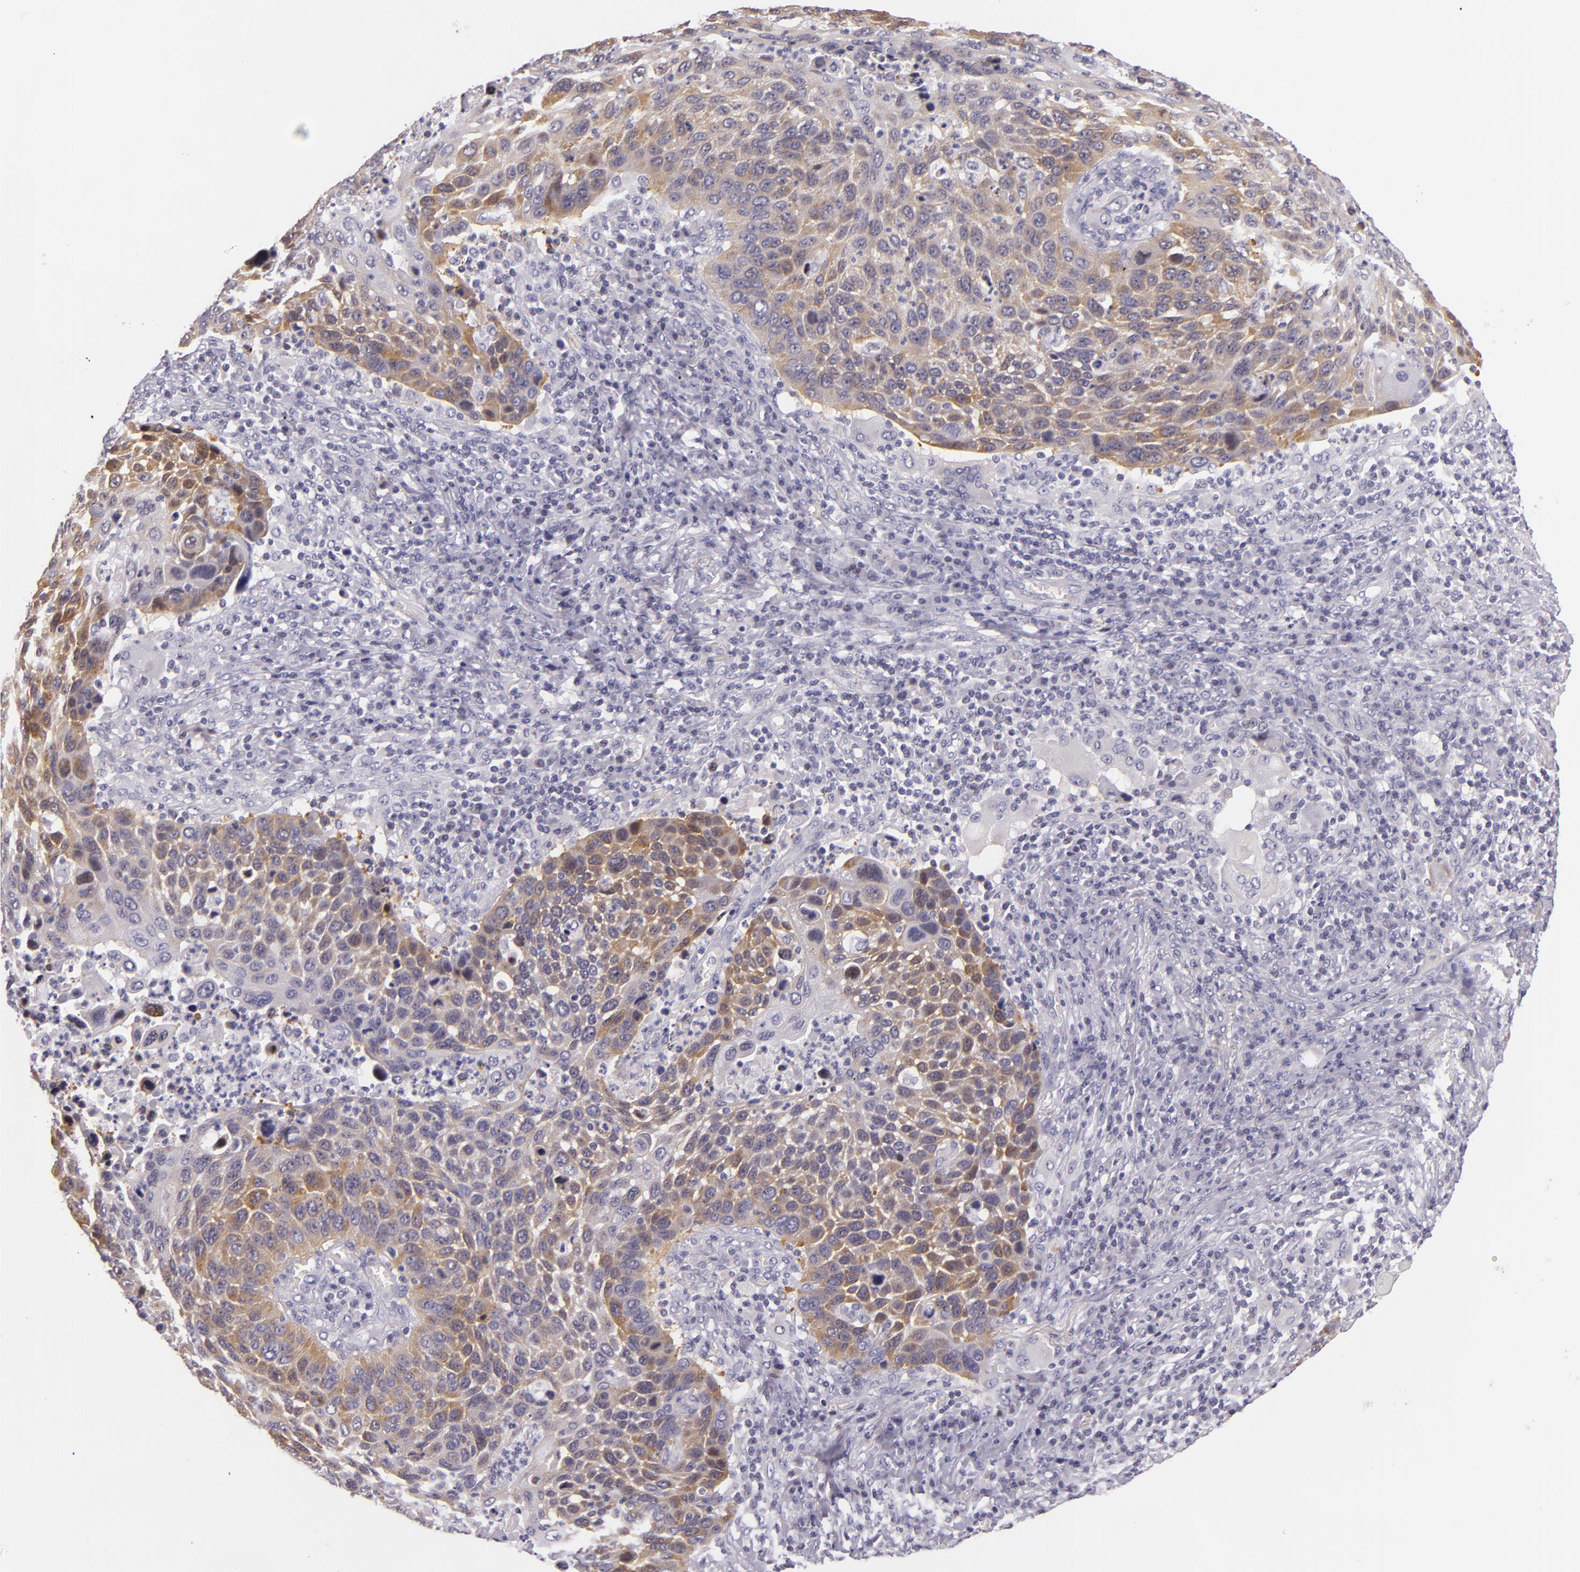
{"staining": {"intensity": "weak", "quantity": "25%-75%", "location": "cytoplasmic/membranous"}, "tissue": "lung cancer", "cell_type": "Tumor cells", "image_type": "cancer", "snomed": [{"axis": "morphology", "description": "Squamous cell carcinoma, NOS"}, {"axis": "topography", "description": "Lung"}], "caption": "Protein expression analysis of human lung cancer reveals weak cytoplasmic/membranous positivity in approximately 25%-75% of tumor cells. The staining was performed using DAB to visualize the protein expression in brown, while the nuclei were stained in blue with hematoxylin (Magnification: 20x).", "gene": "HSP90AA1", "patient": {"sex": "male", "age": 68}}